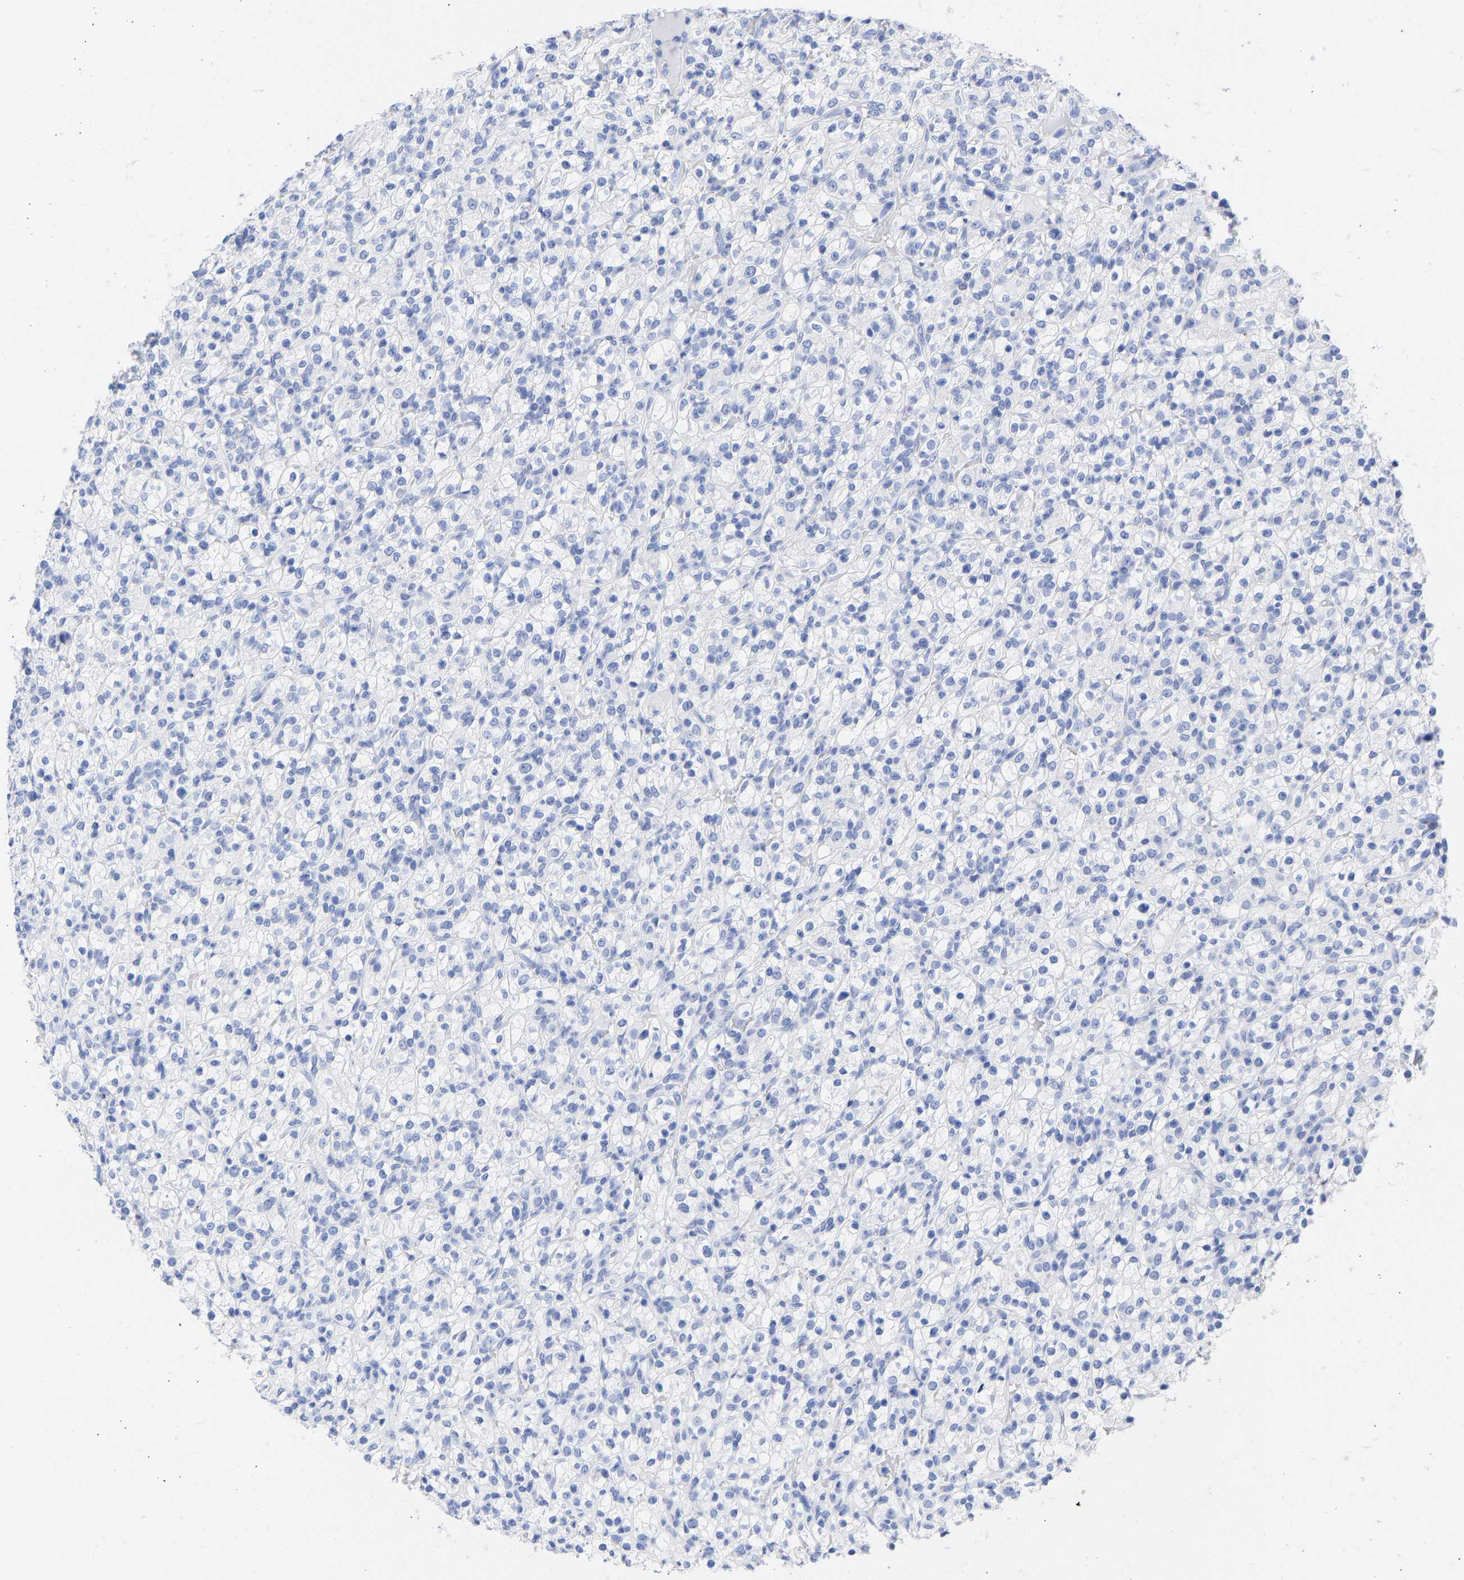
{"staining": {"intensity": "negative", "quantity": "none", "location": "none"}, "tissue": "renal cancer", "cell_type": "Tumor cells", "image_type": "cancer", "snomed": [{"axis": "morphology", "description": "Normal tissue, NOS"}, {"axis": "morphology", "description": "Adenocarcinoma, NOS"}, {"axis": "topography", "description": "Kidney"}], "caption": "DAB immunohistochemical staining of human renal cancer displays no significant staining in tumor cells.", "gene": "KRT1", "patient": {"sex": "female", "age": 72}}